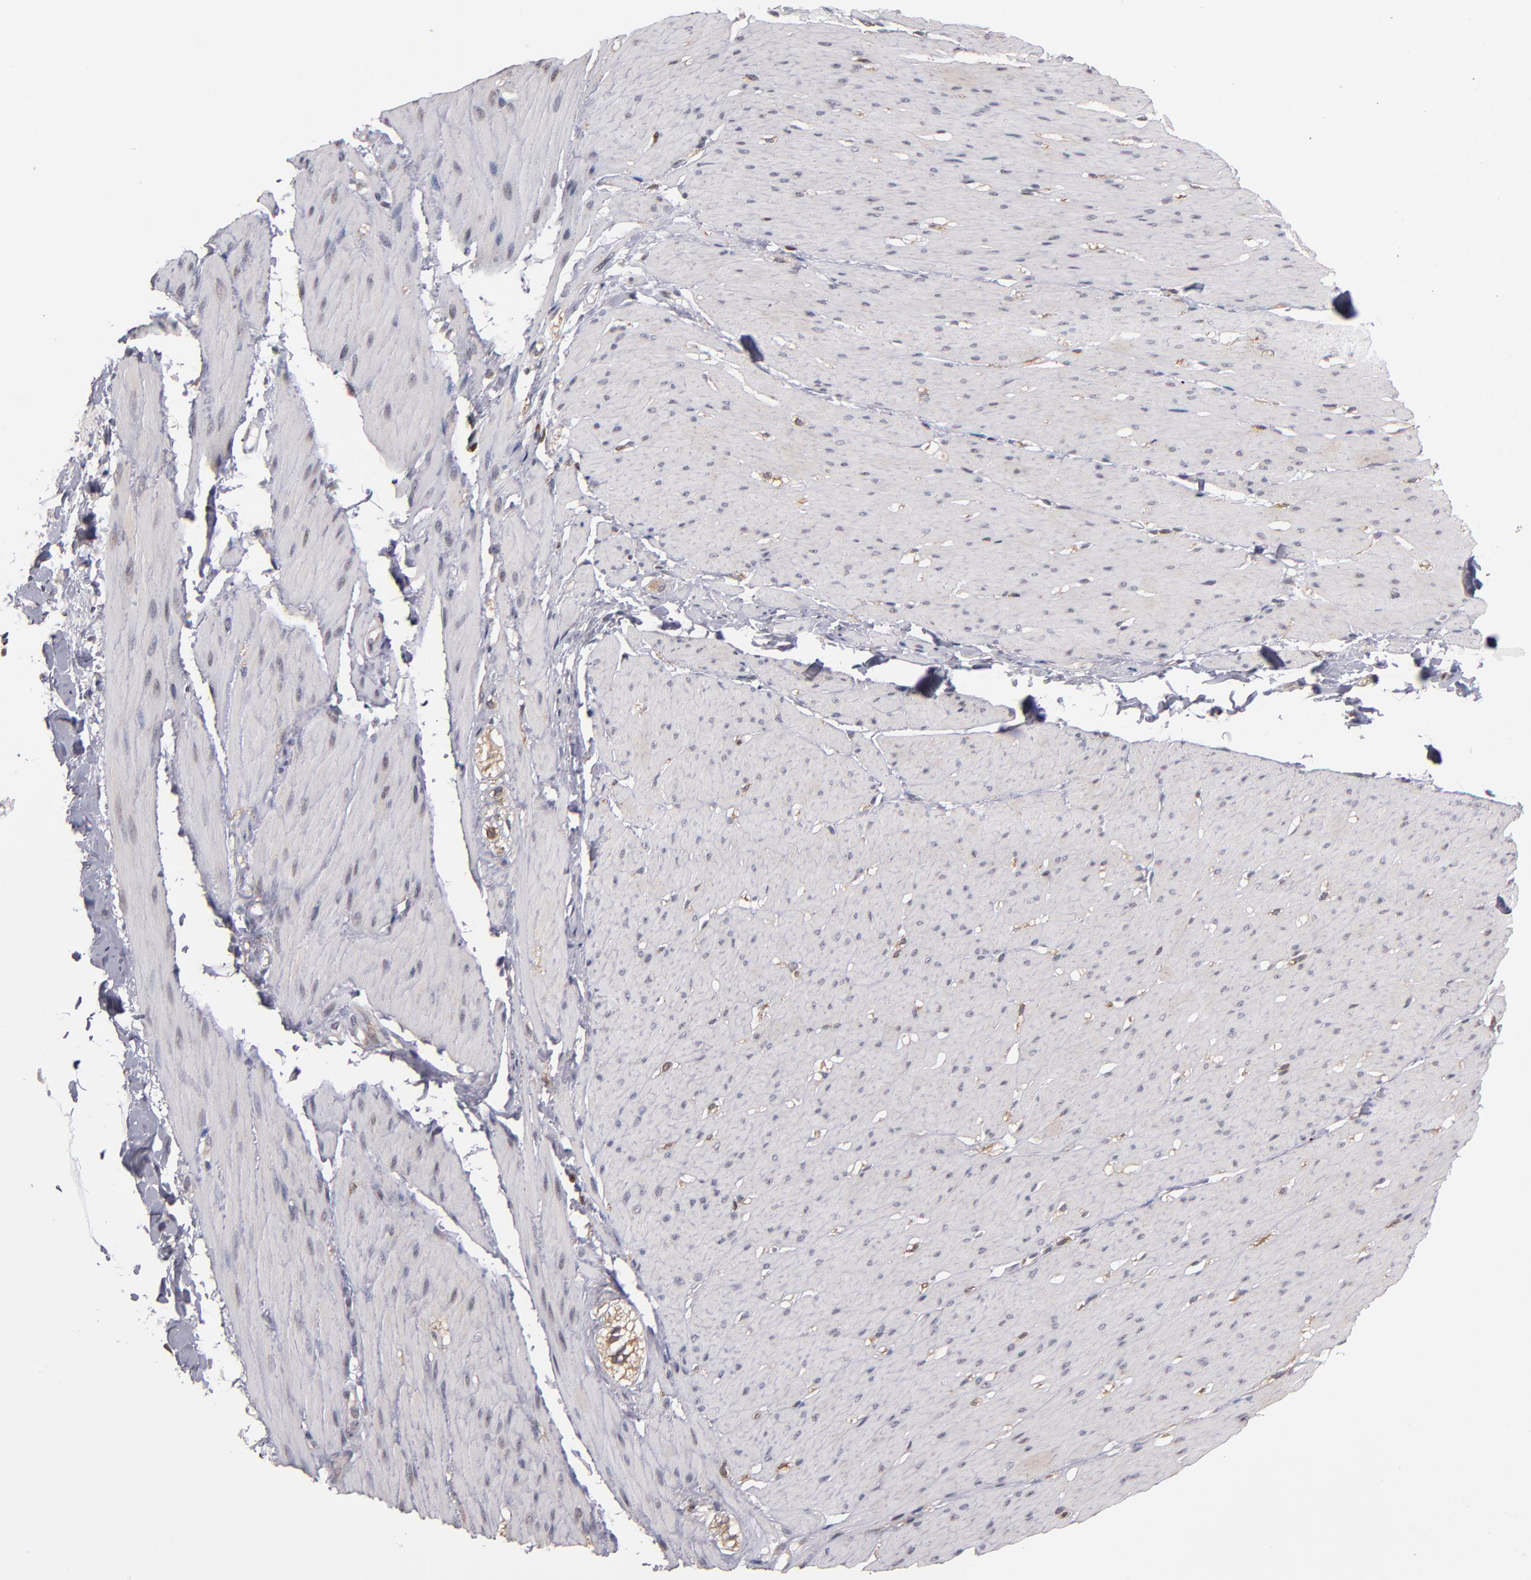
{"staining": {"intensity": "negative", "quantity": "none", "location": "none"}, "tissue": "smooth muscle", "cell_type": "Smooth muscle cells", "image_type": "normal", "snomed": [{"axis": "morphology", "description": "Normal tissue, NOS"}, {"axis": "topography", "description": "Smooth muscle"}, {"axis": "topography", "description": "Colon"}], "caption": "IHC image of normal smooth muscle stained for a protein (brown), which exhibits no positivity in smooth muscle cells.", "gene": "KDM6A", "patient": {"sex": "male", "age": 67}}